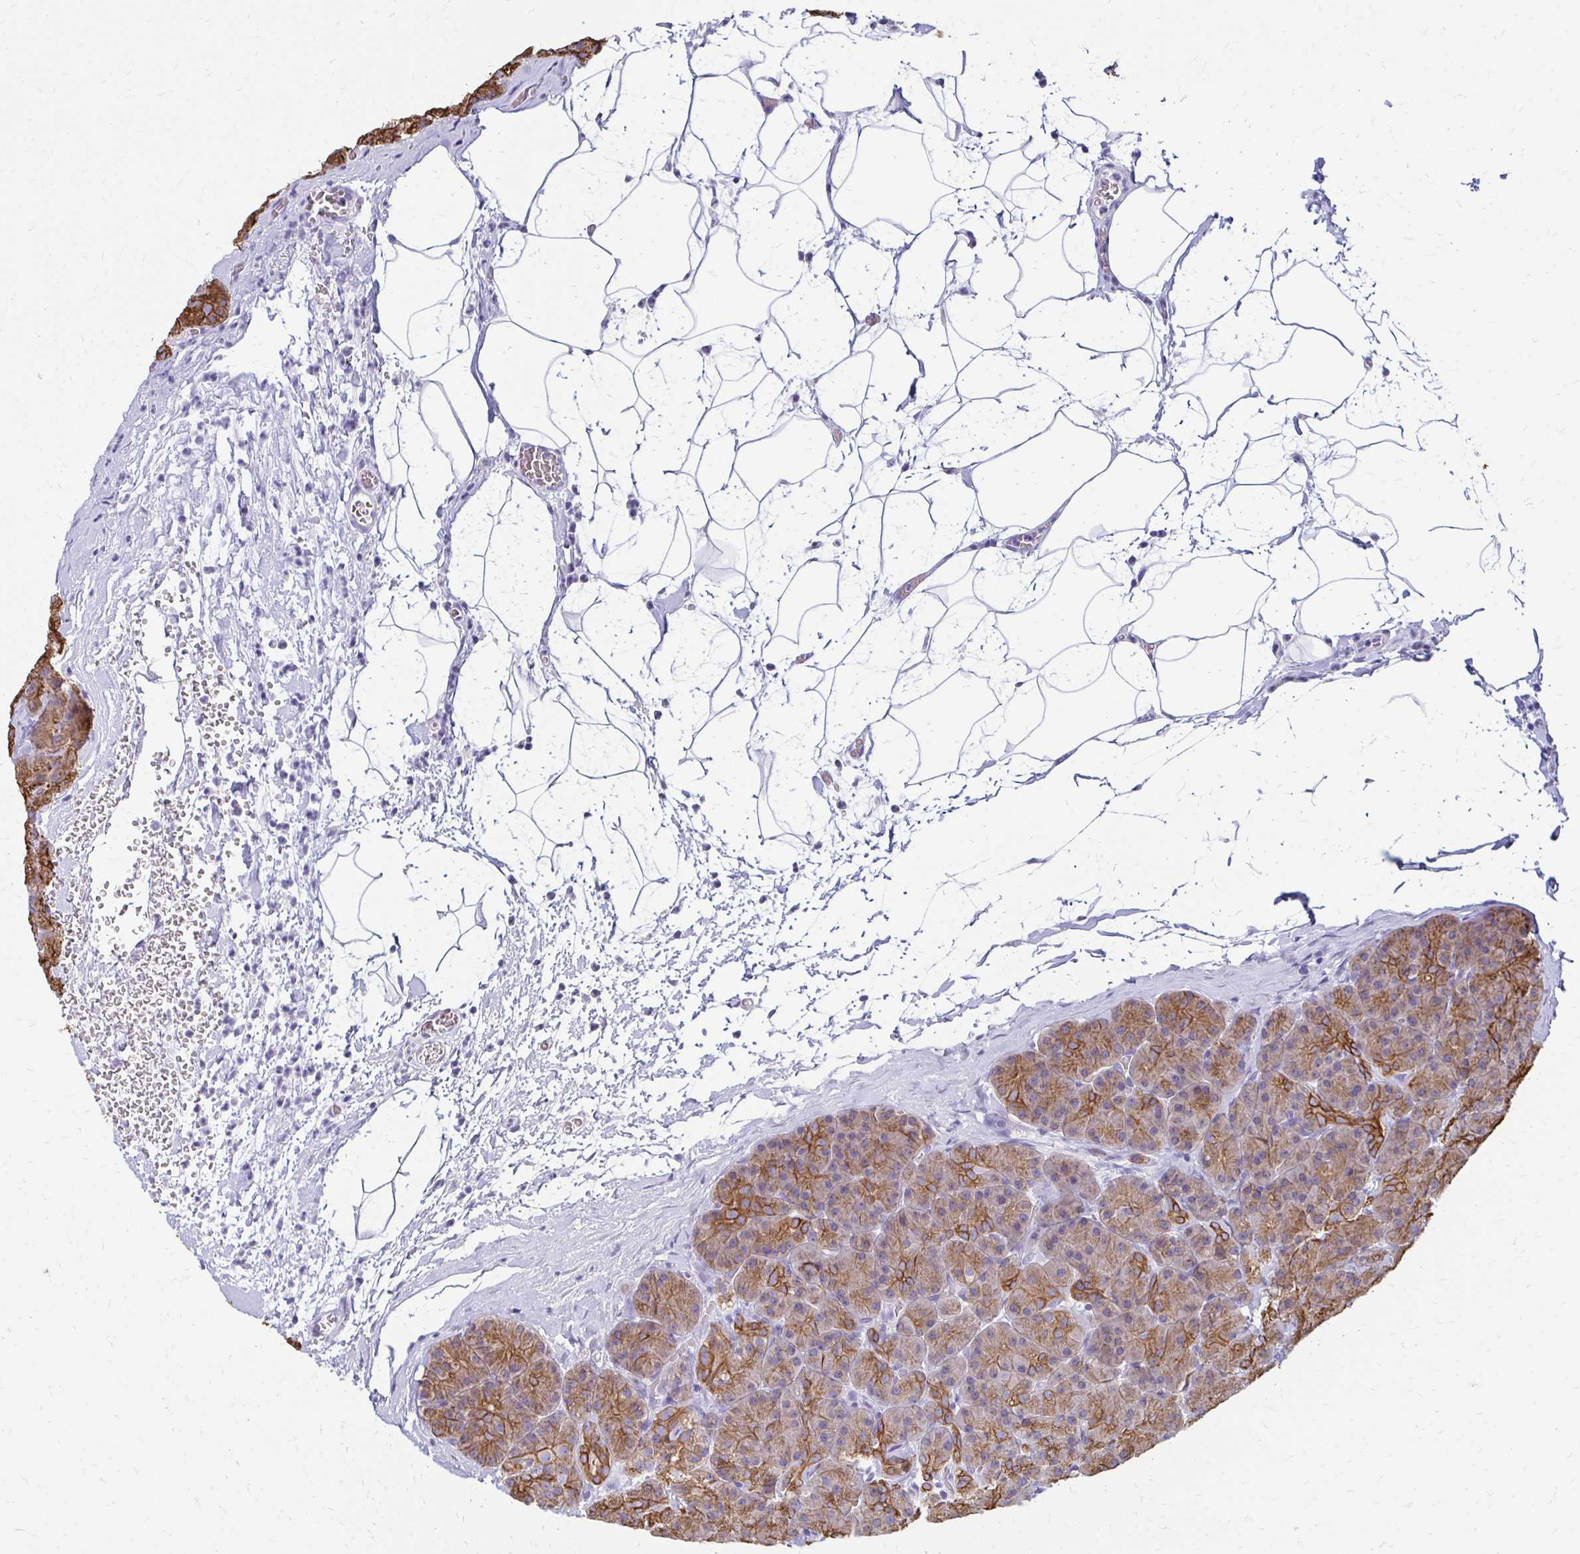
{"staining": {"intensity": "moderate", "quantity": ">75%", "location": "cytoplasmic/membranous"}, "tissue": "pancreas", "cell_type": "Exocrine glandular cells", "image_type": "normal", "snomed": [{"axis": "morphology", "description": "Normal tissue, NOS"}, {"axis": "topography", "description": "Pancreas"}], "caption": "Pancreas stained for a protein (brown) reveals moderate cytoplasmic/membranous positive staining in approximately >75% of exocrine glandular cells.", "gene": "C1QTNF2", "patient": {"sex": "male", "age": 57}}